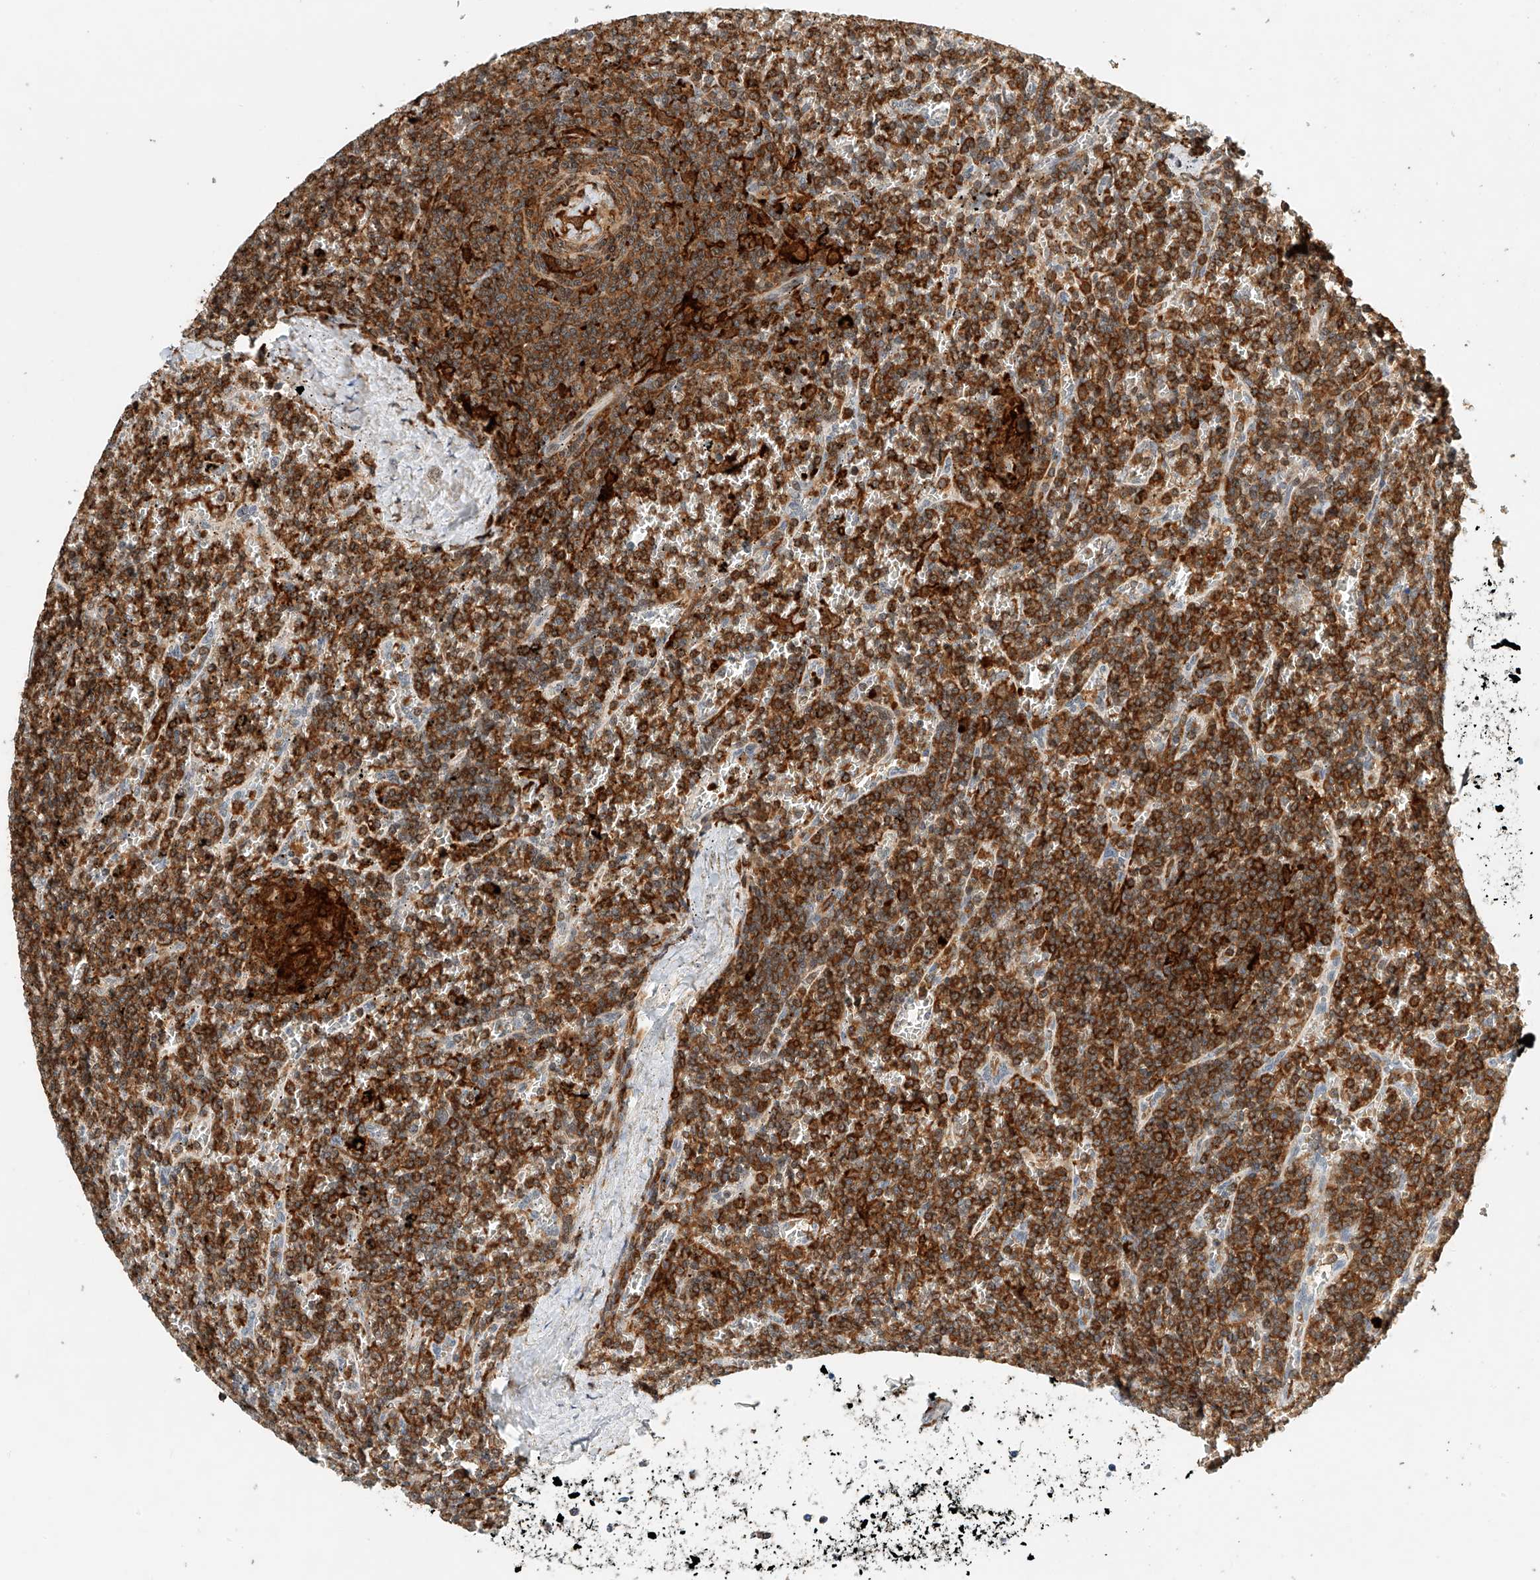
{"staining": {"intensity": "strong", "quantity": ">75%", "location": "cytoplasmic/membranous"}, "tissue": "lymphoma", "cell_type": "Tumor cells", "image_type": "cancer", "snomed": [{"axis": "morphology", "description": "Malignant lymphoma, non-Hodgkin's type, Low grade"}, {"axis": "topography", "description": "Spleen"}], "caption": "This photomicrograph exhibits immunohistochemistry staining of lymphoma, with high strong cytoplasmic/membranous staining in approximately >75% of tumor cells.", "gene": "MICAL1", "patient": {"sex": "female", "age": 19}}